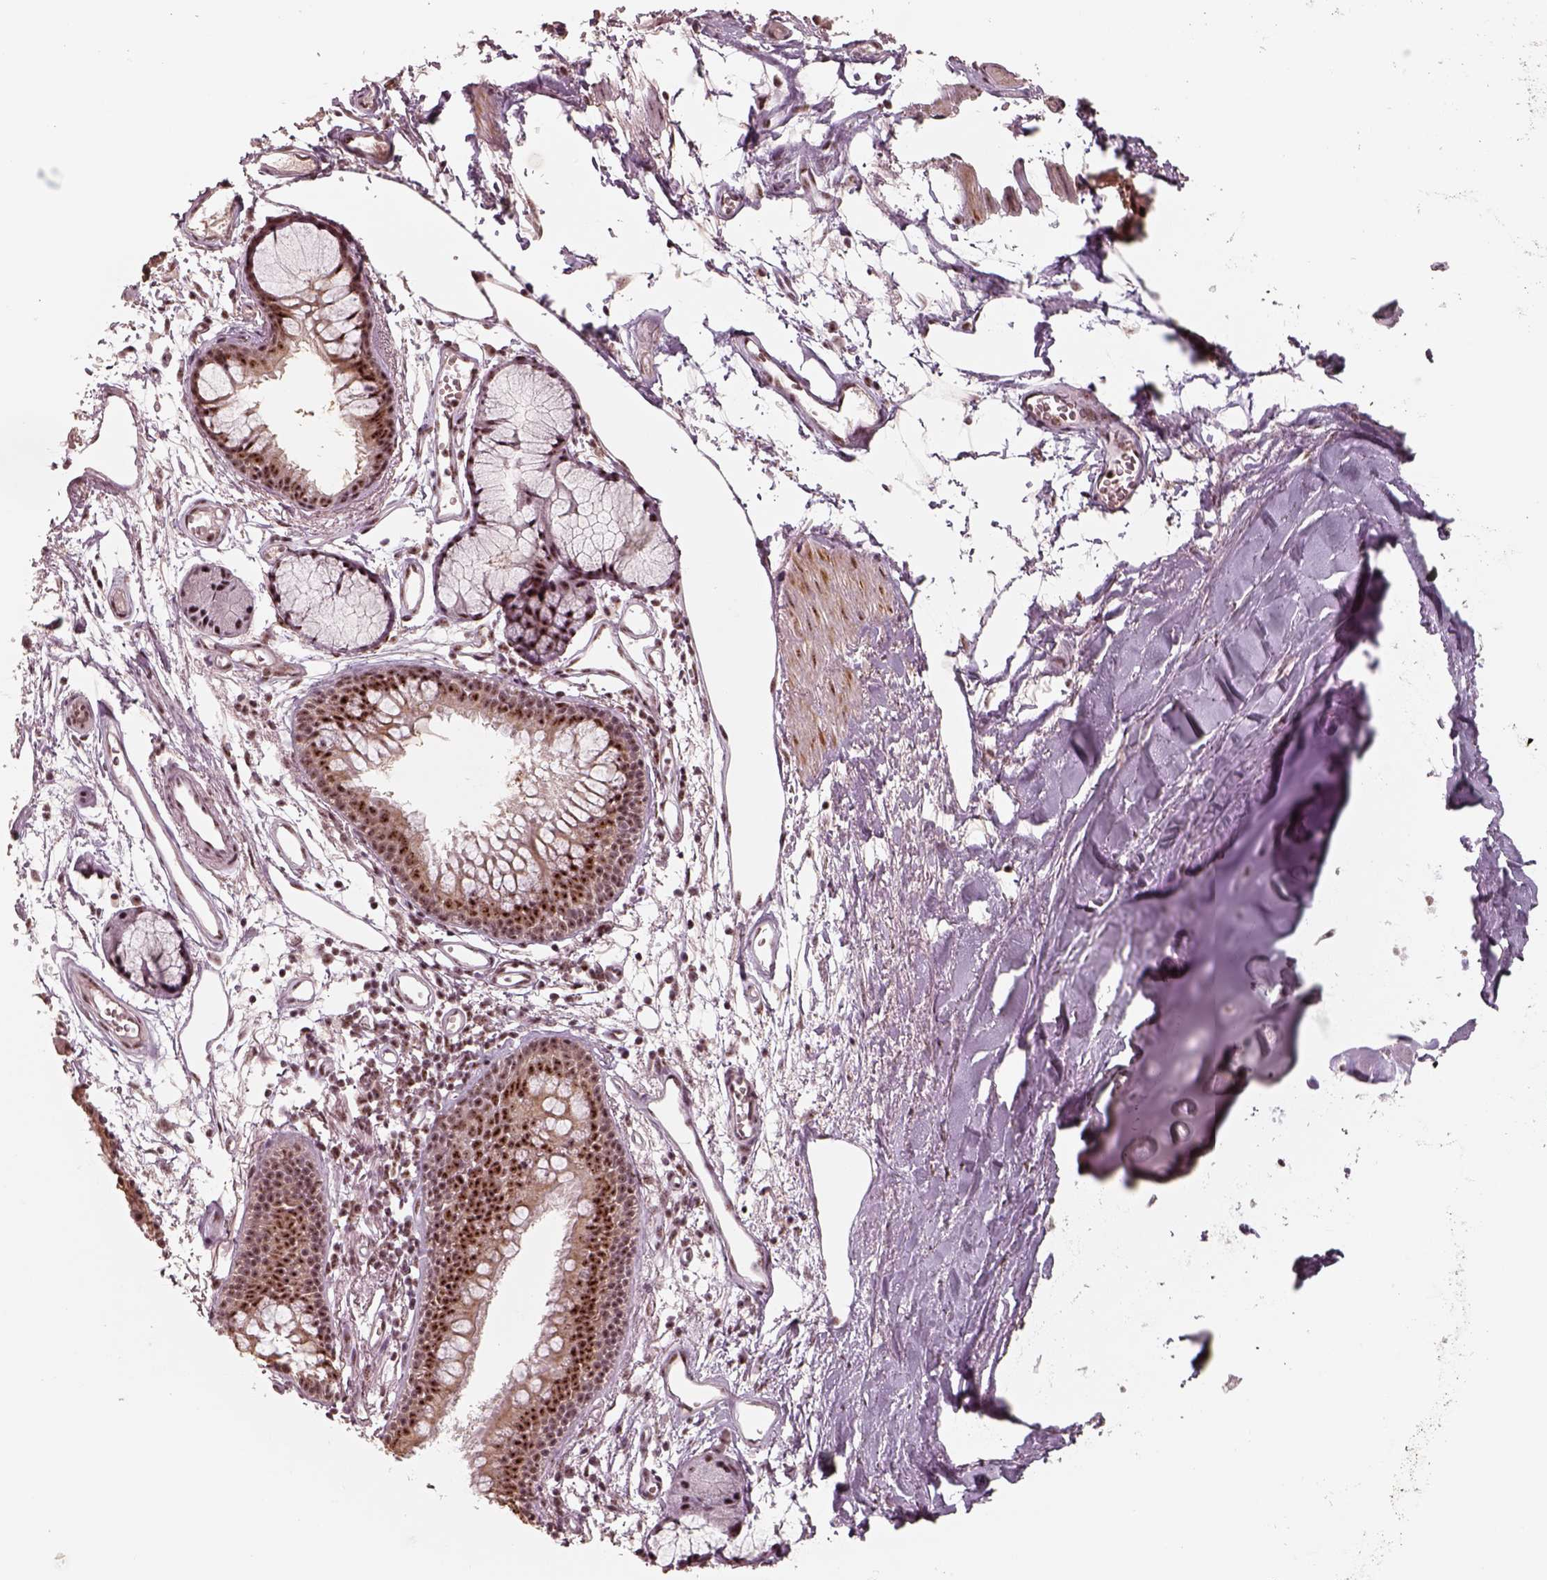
{"staining": {"intensity": "negative", "quantity": "none", "location": "none"}, "tissue": "soft tissue", "cell_type": "Chondrocytes", "image_type": "normal", "snomed": [{"axis": "morphology", "description": "Normal tissue, NOS"}, {"axis": "topography", "description": "Cartilage tissue"}, {"axis": "topography", "description": "Bronchus"}], "caption": "Protein analysis of unremarkable soft tissue shows no significant positivity in chondrocytes. (Immunohistochemistry (ihc), brightfield microscopy, high magnification).", "gene": "ATXN7L3", "patient": {"sex": "female", "age": 79}}